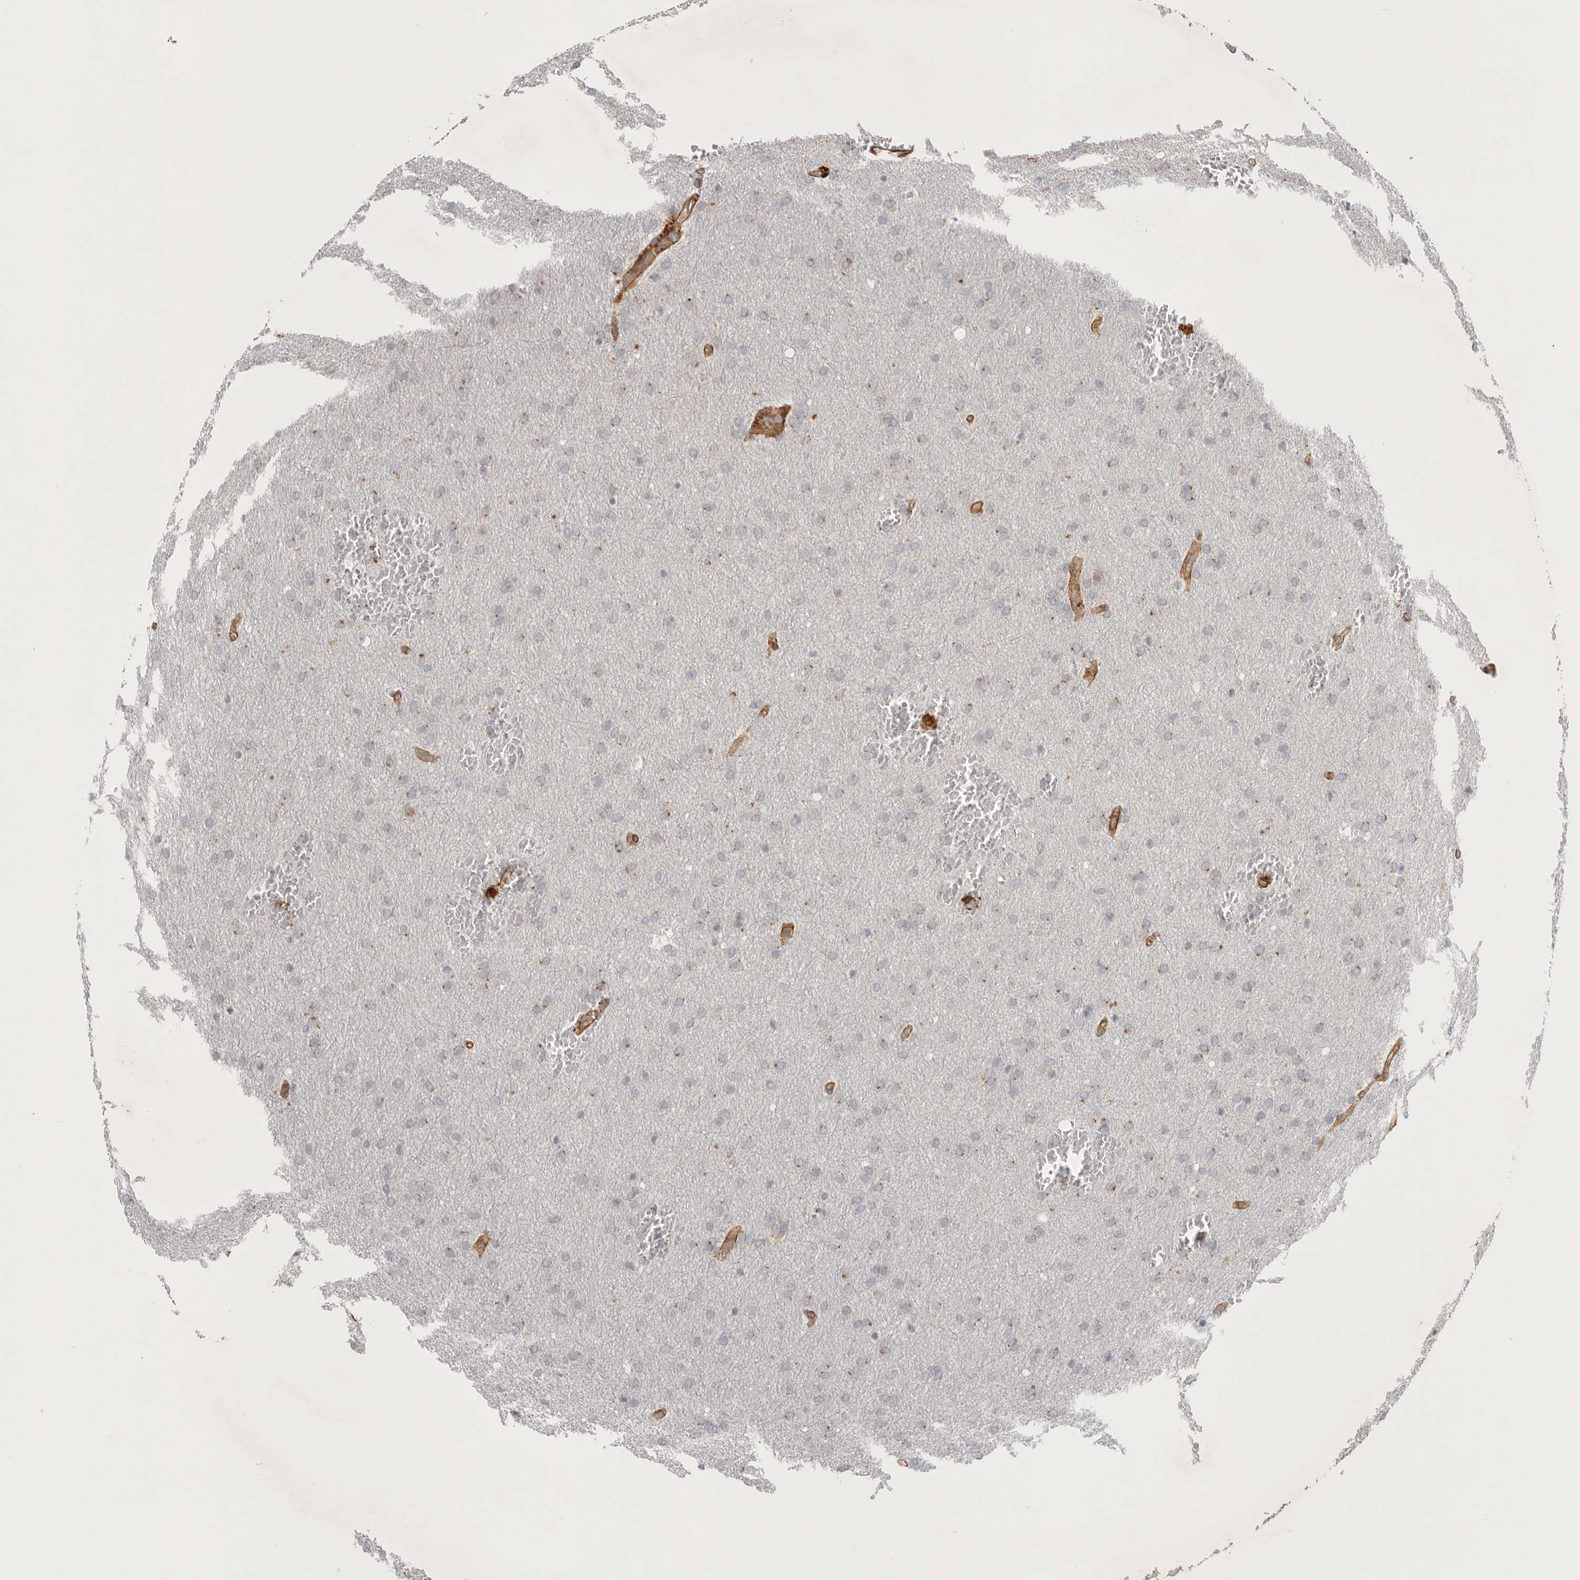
{"staining": {"intensity": "weak", "quantity": "<25%", "location": "cytoplasmic/membranous"}, "tissue": "glioma", "cell_type": "Tumor cells", "image_type": "cancer", "snomed": [{"axis": "morphology", "description": "Glioma, malignant, Low grade"}, {"axis": "topography", "description": "Brain"}], "caption": "This is a image of IHC staining of low-grade glioma (malignant), which shows no expression in tumor cells.", "gene": "LONRF1", "patient": {"sex": "female", "age": 37}}